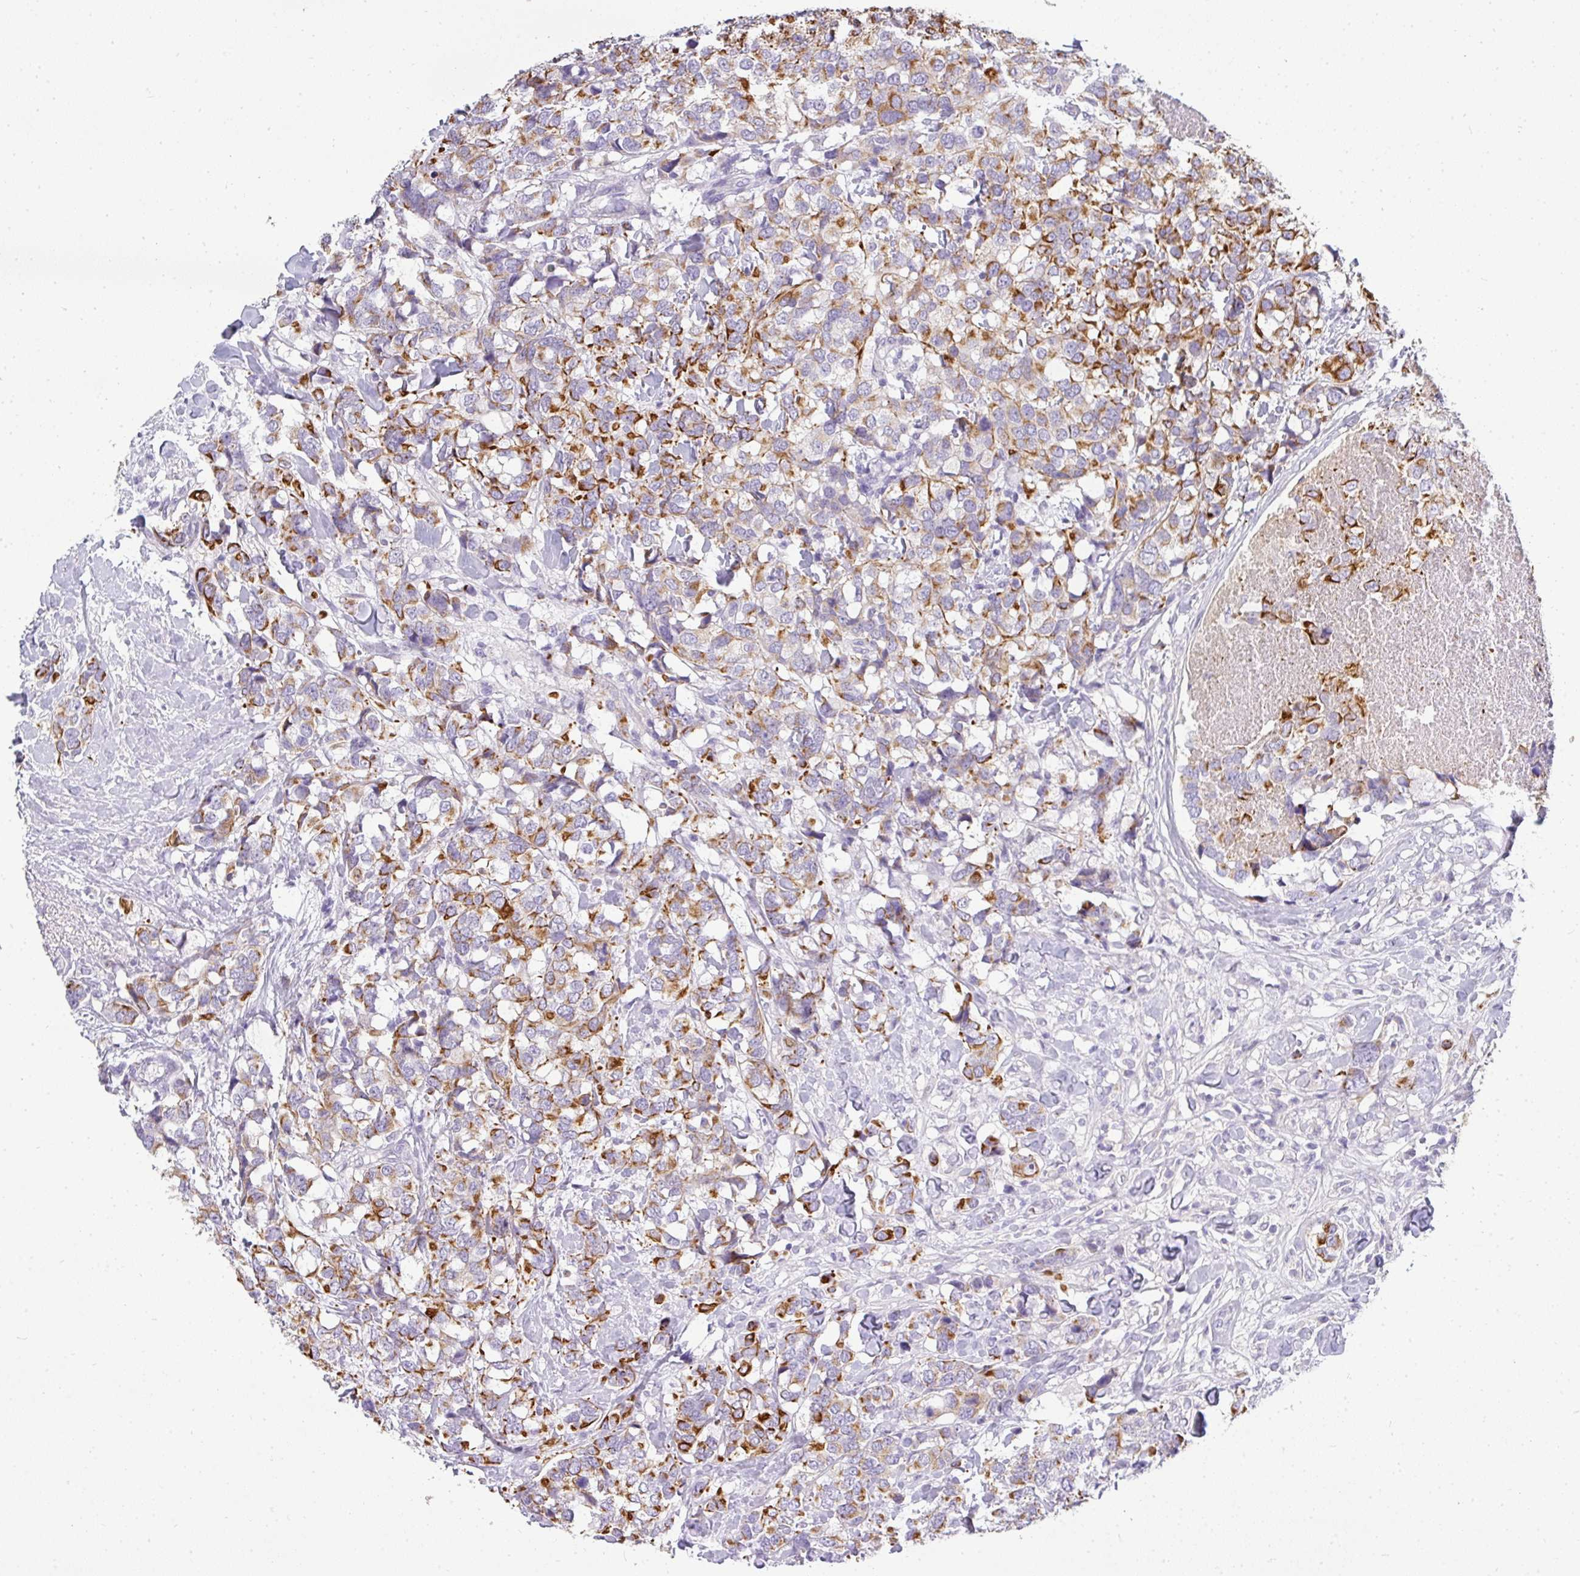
{"staining": {"intensity": "moderate", "quantity": ">75%", "location": "cytoplasmic/membranous"}, "tissue": "breast cancer", "cell_type": "Tumor cells", "image_type": "cancer", "snomed": [{"axis": "morphology", "description": "Lobular carcinoma"}, {"axis": "topography", "description": "Breast"}], "caption": "Immunohistochemical staining of lobular carcinoma (breast) exhibits moderate cytoplasmic/membranous protein positivity in approximately >75% of tumor cells. (brown staining indicates protein expression, while blue staining denotes nuclei).", "gene": "ASXL3", "patient": {"sex": "female", "age": 59}}